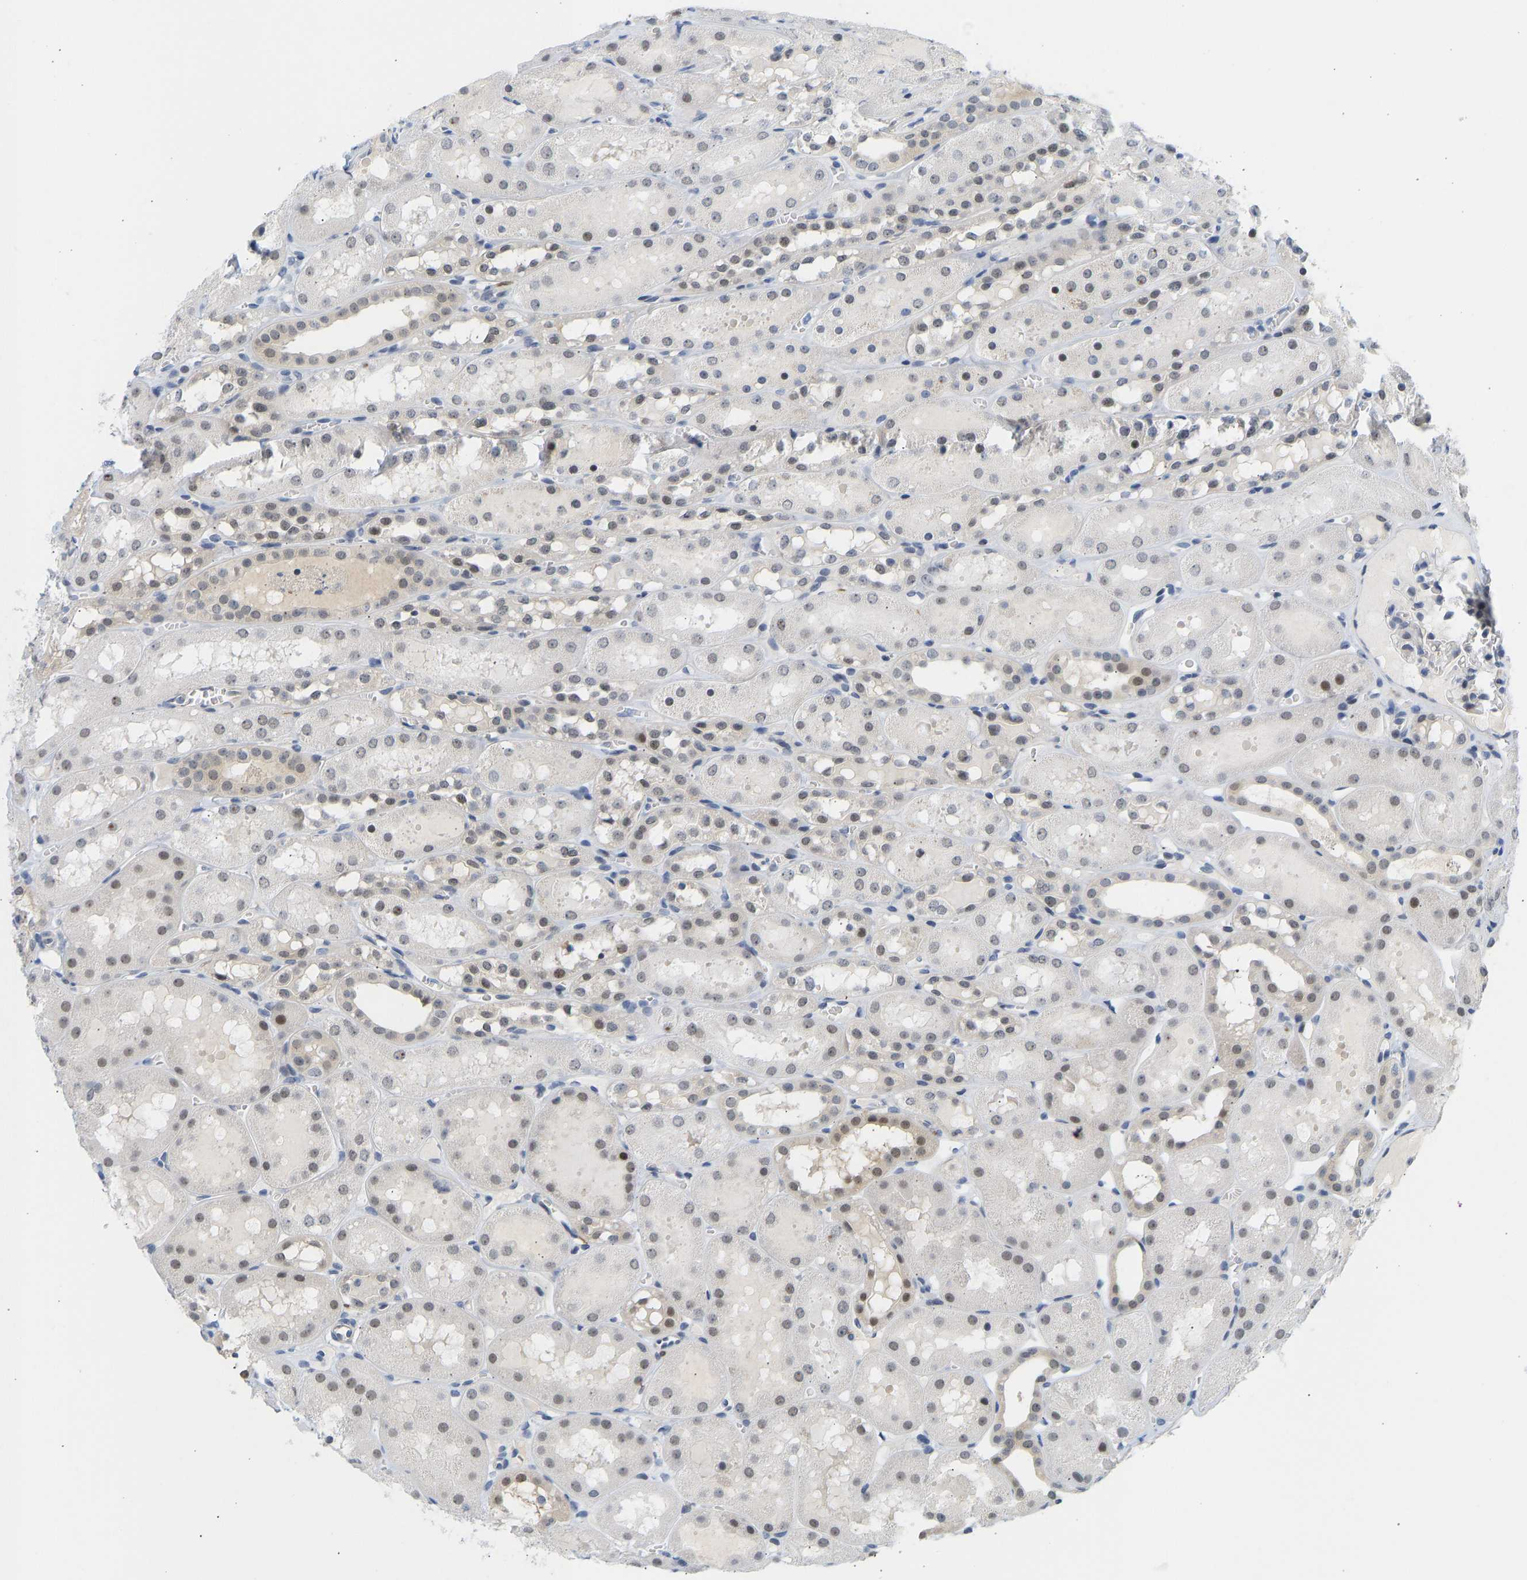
{"staining": {"intensity": "negative", "quantity": "none", "location": "none"}, "tissue": "kidney", "cell_type": "Cells in glomeruli", "image_type": "normal", "snomed": [{"axis": "morphology", "description": "Normal tissue, NOS"}, {"axis": "topography", "description": "Kidney"}, {"axis": "topography", "description": "Urinary bladder"}], "caption": "Benign kidney was stained to show a protein in brown. There is no significant positivity in cells in glomeruli.", "gene": "BAG1", "patient": {"sex": "male", "age": 16}}